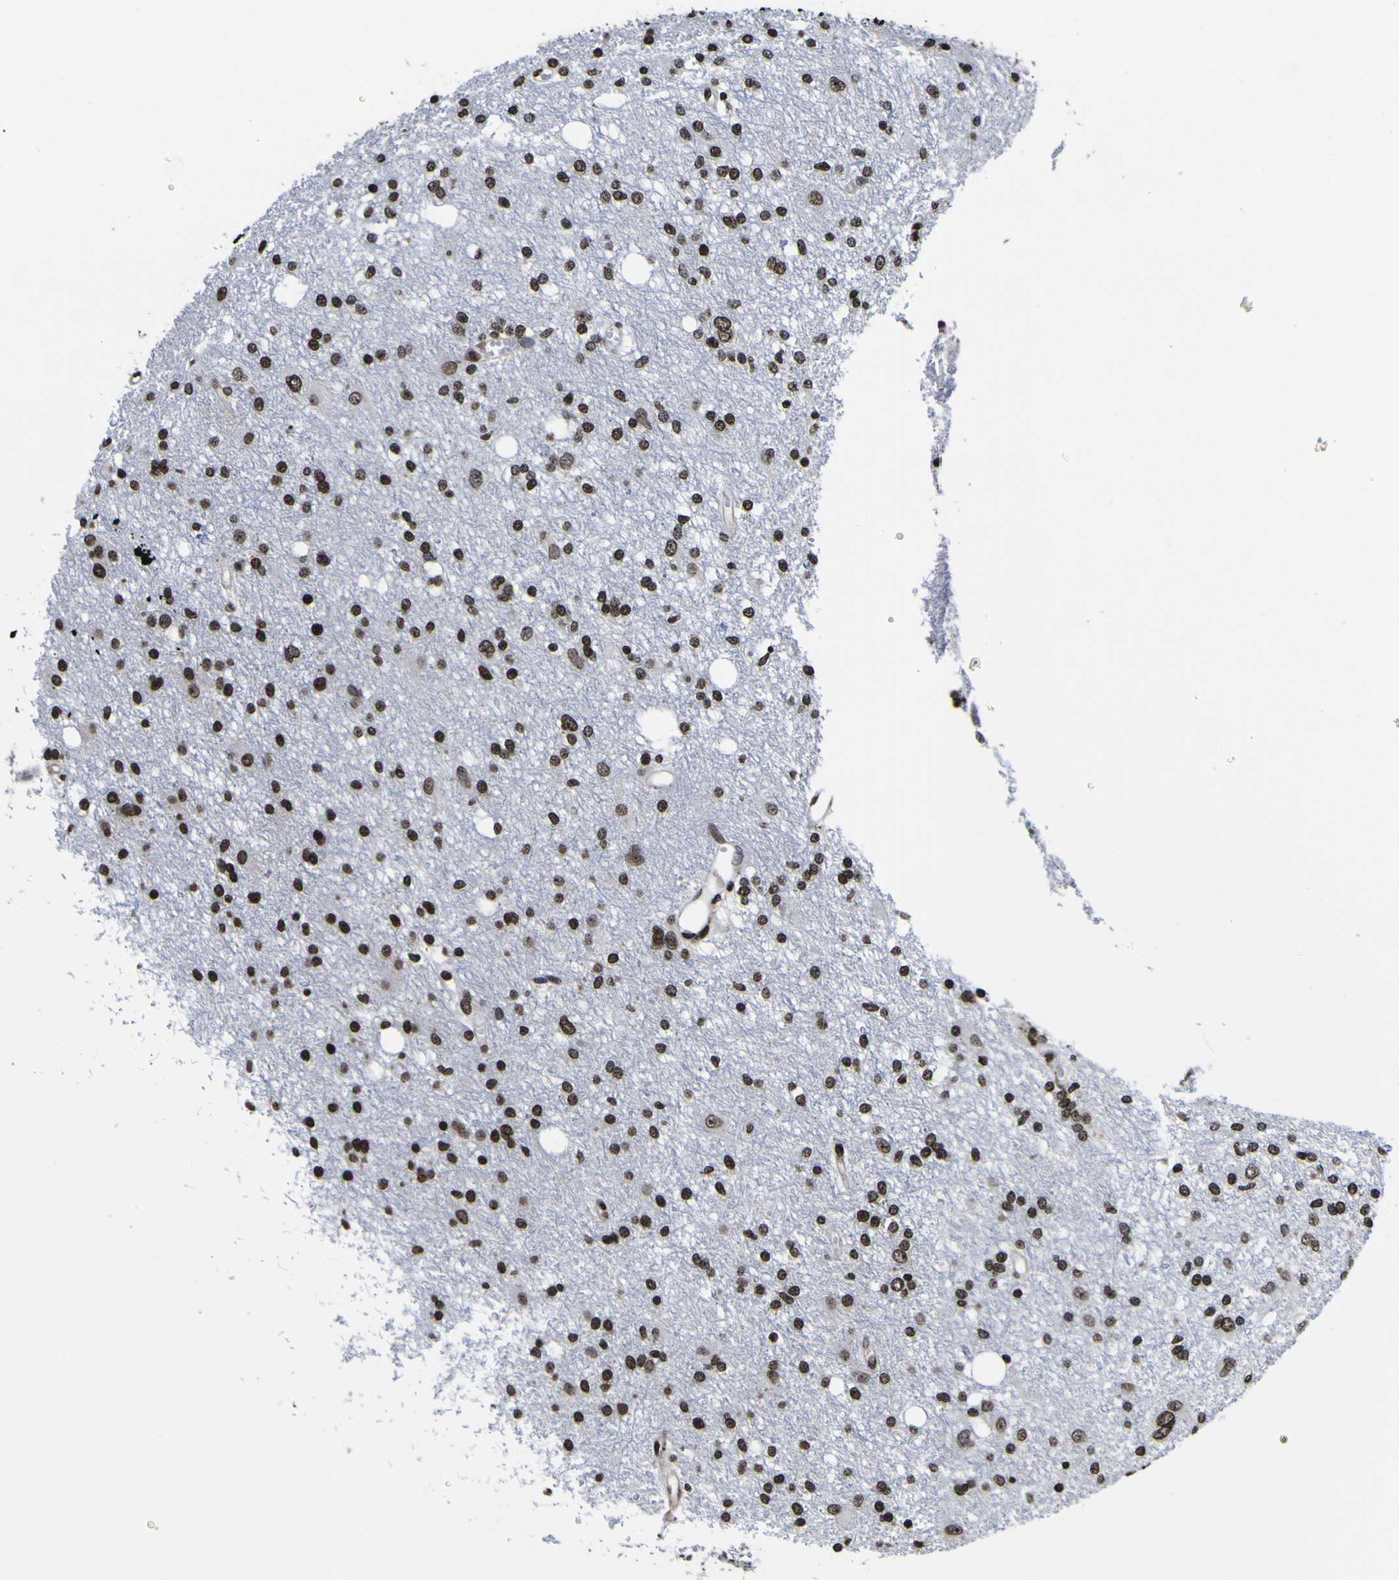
{"staining": {"intensity": "strong", "quantity": ">75%", "location": "nuclear"}, "tissue": "glioma", "cell_type": "Tumor cells", "image_type": "cancer", "snomed": [{"axis": "morphology", "description": "Glioma, malignant, High grade"}, {"axis": "topography", "description": "Brain"}], "caption": "Immunohistochemistry (IHC) photomicrograph of neoplastic tissue: glioma stained using immunohistochemistry (IHC) shows high levels of strong protein expression localized specifically in the nuclear of tumor cells, appearing as a nuclear brown color.", "gene": "PIAS1", "patient": {"sex": "female", "age": 59}}